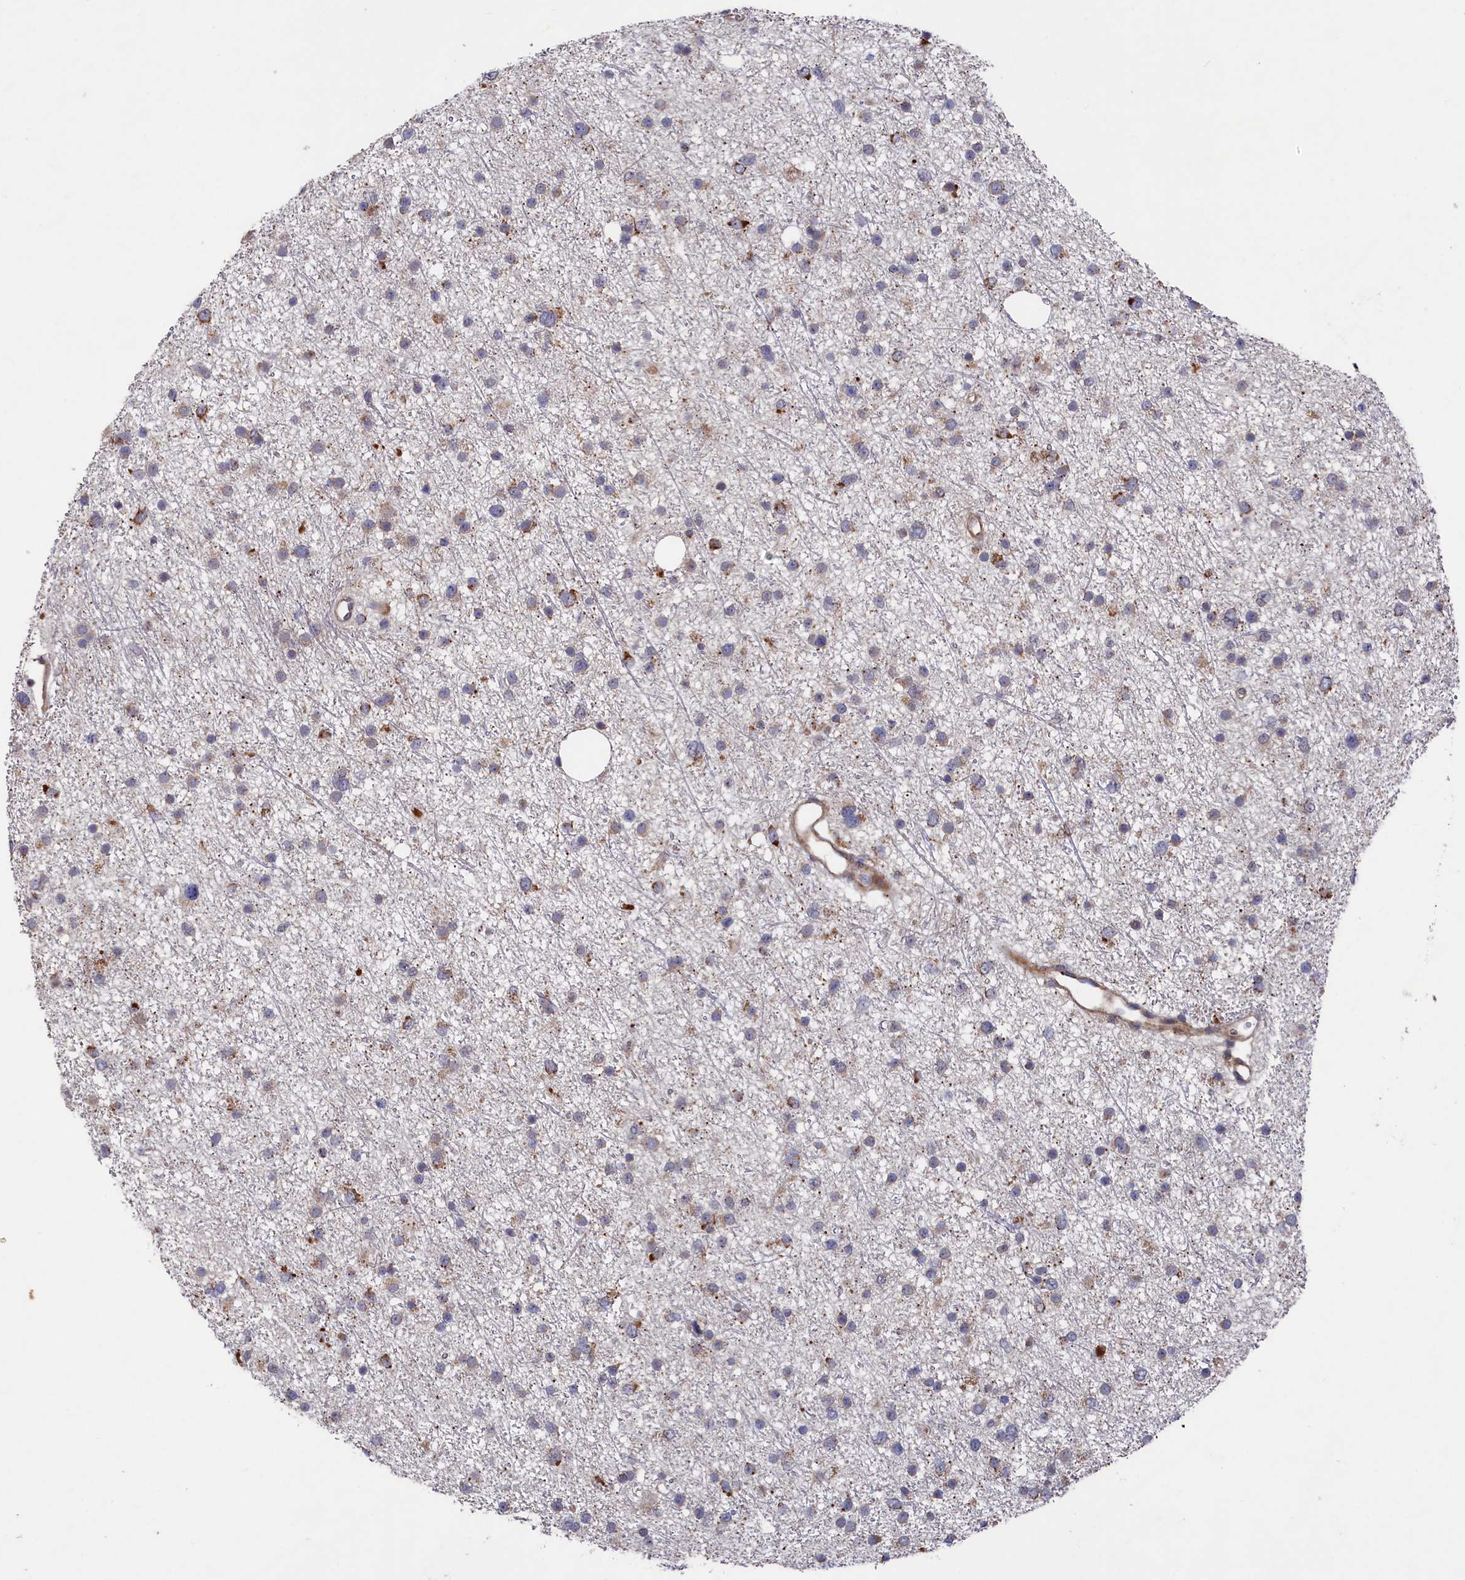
{"staining": {"intensity": "moderate", "quantity": "<25%", "location": "cytoplasmic/membranous"}, "tissue": "glioma", "cell_type": "Tumor cells", "image_type": "cancer", "snomed": [{"axis": "morphology", "description": "Glioma, malignant, Low grade"}, {"axis": "topography", "description": "Cerebral cortex"}], "caption": "Protein expression analysis of human glioma reveals moderate cytoplasmic/membranous expression in approximately <25% of tumor cells.", "gene": "SUPV3L1", "patient": {"sex": "female", "age": 39}}